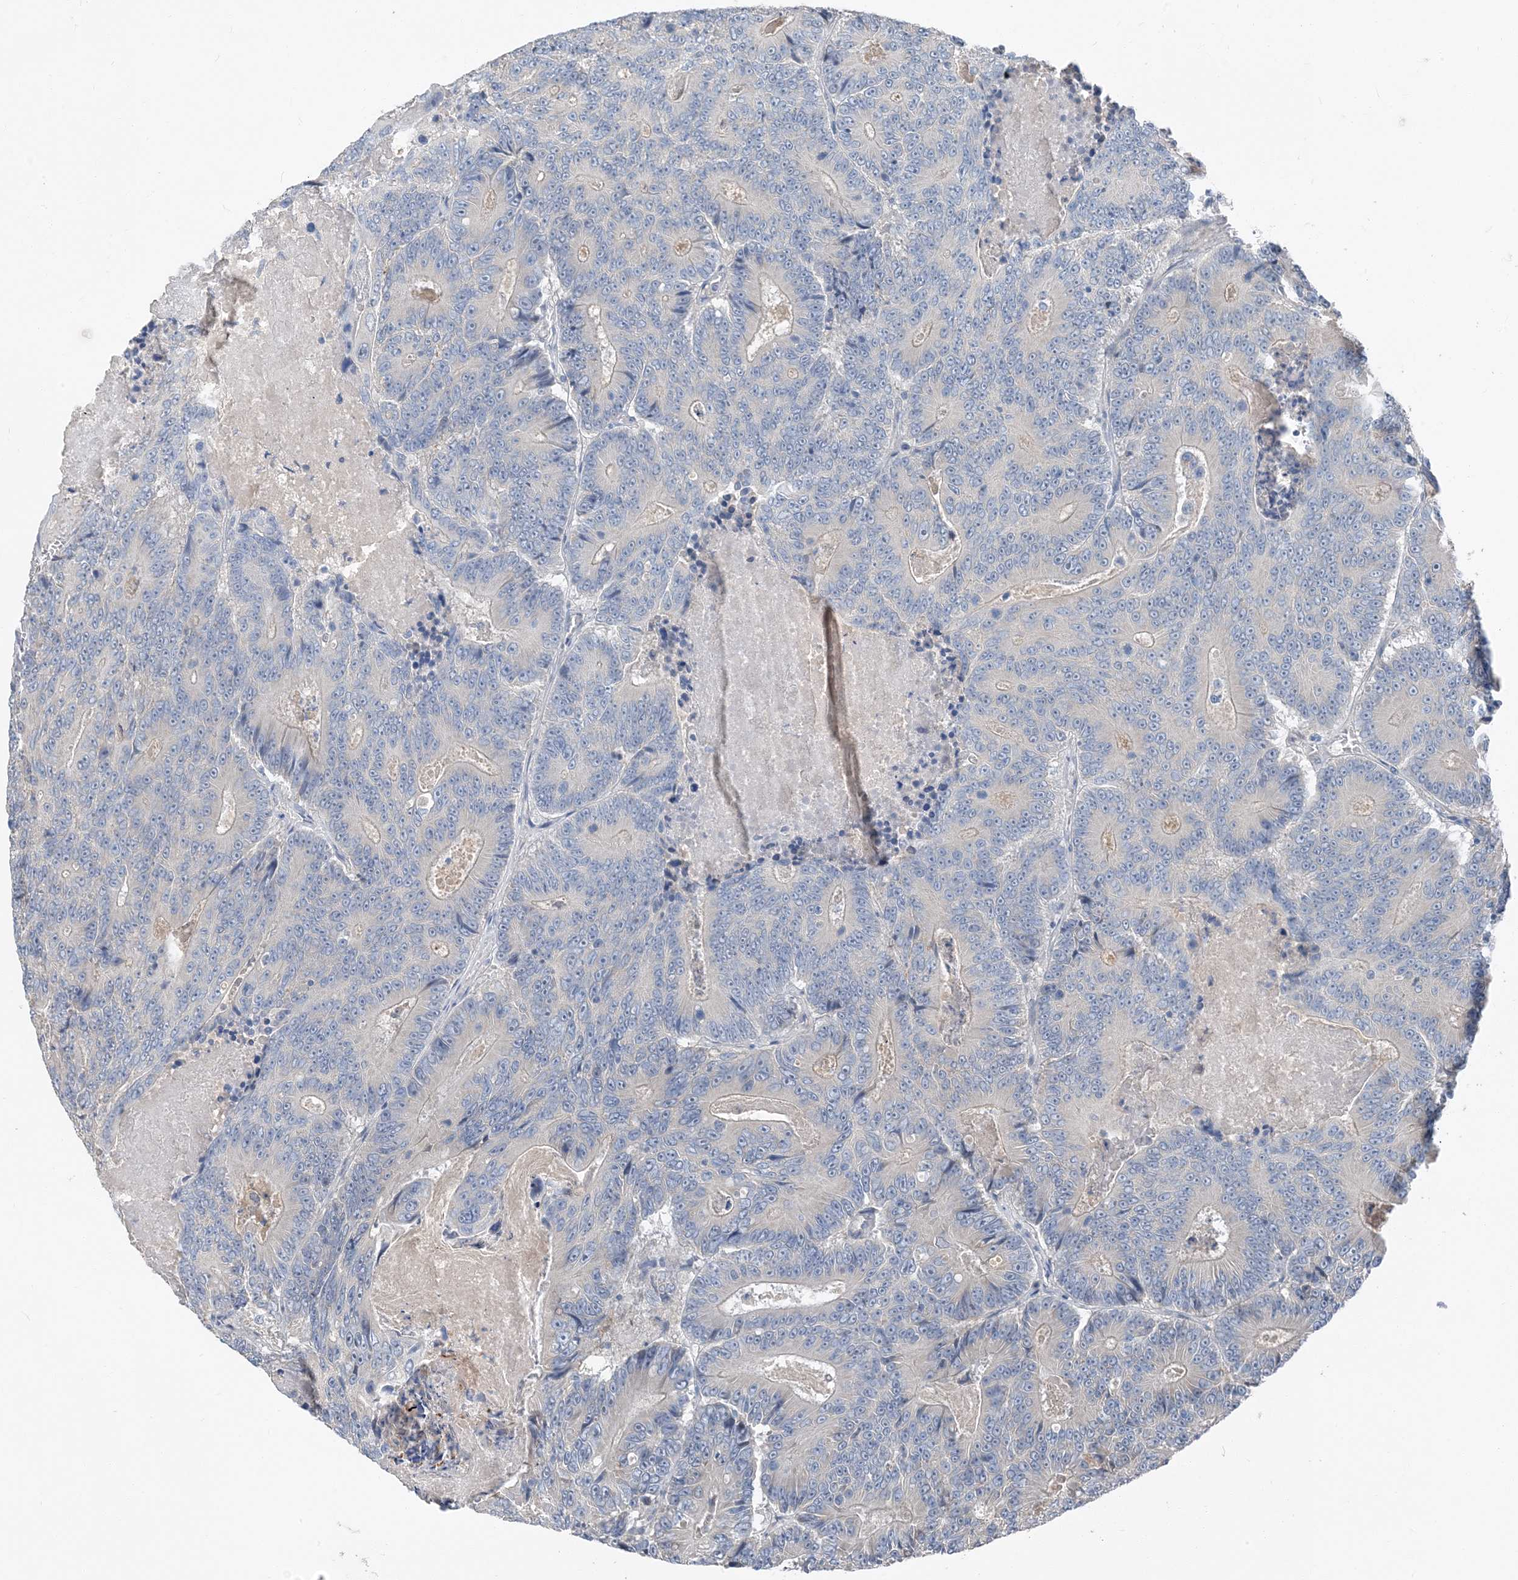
{"staining": {"intensity": "negative", "quantity": "none", "location": "none"}, "tissue": "colorectal cancer", "cell_type": "Tumor cells", "image_type": "cancer", "snomed": [{"axis": "morphology", "description": "Adenocarcinoma, NOS"}, {"axis": "topography", "description": "Colon"}], "caption": "Protein analysis of colorectal adenocarcinoma demonstrates no significant expression in tumor cells.", "gene": "NCOA7", "patient": {"sex": "male", "age": 83}}